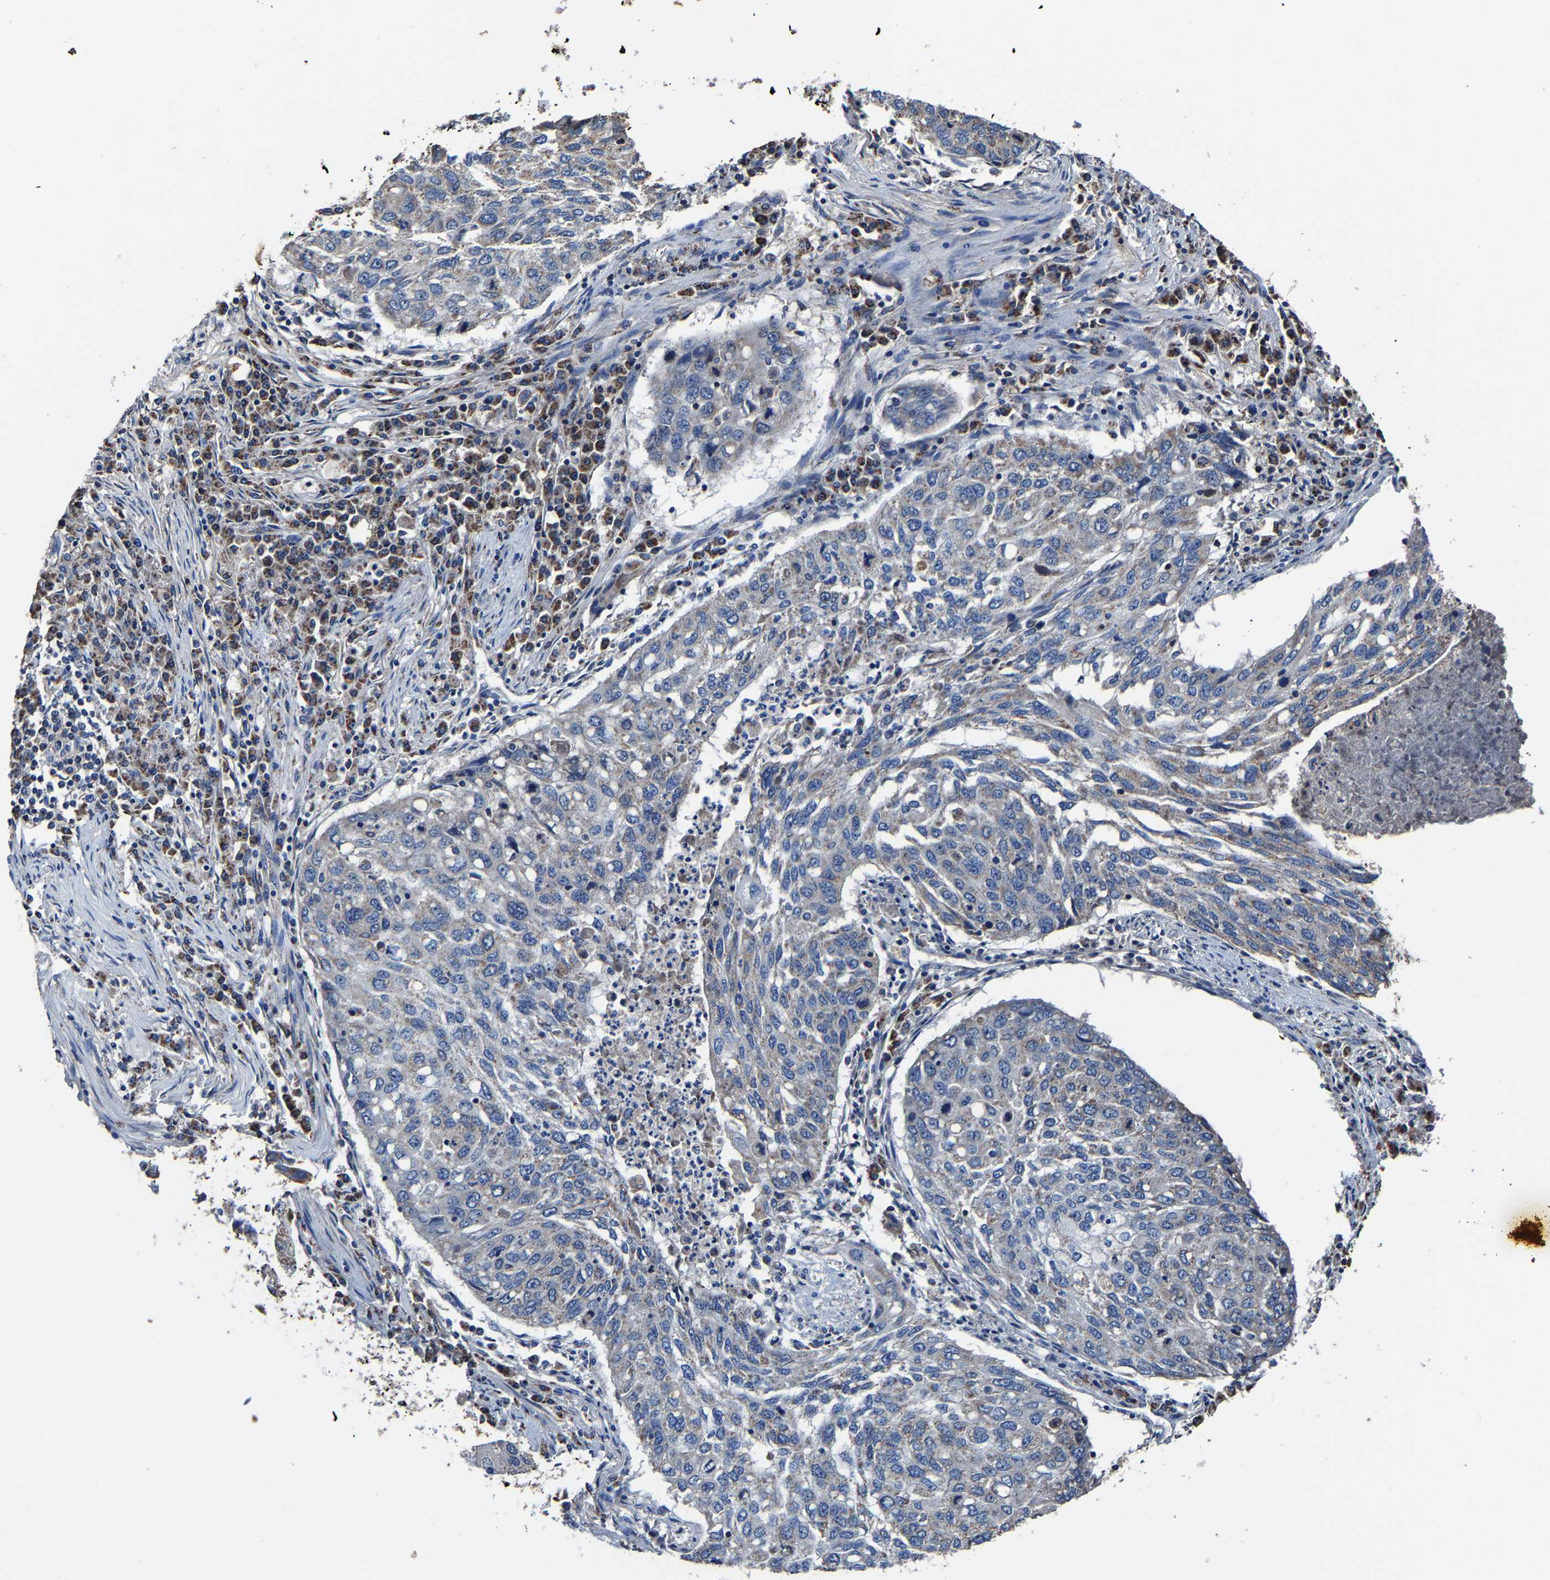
{"staining": {"intensity": "weak", "quantity": "<25%", "location": "cytoplasmic/membranous"}, "tissue": "lung cancer", "cell_type": "Tumor cells", "image_type": "cancer", "snomed": [{"axis": "morphology", "description": "Squamous cell carcinoma, NOS"}, {"axis": "topography", "description": "Lung"}], "caption": "An image of human lung cancer is negative for staining in tumor cells. The staining is performed using DAB (3,3'-diaminobenzidine) brown chromogen with nuclei counter-stained in using hematoxylin.", "gene": "ZCCHC7", "patient": {"sex": "female", "age": 63}}